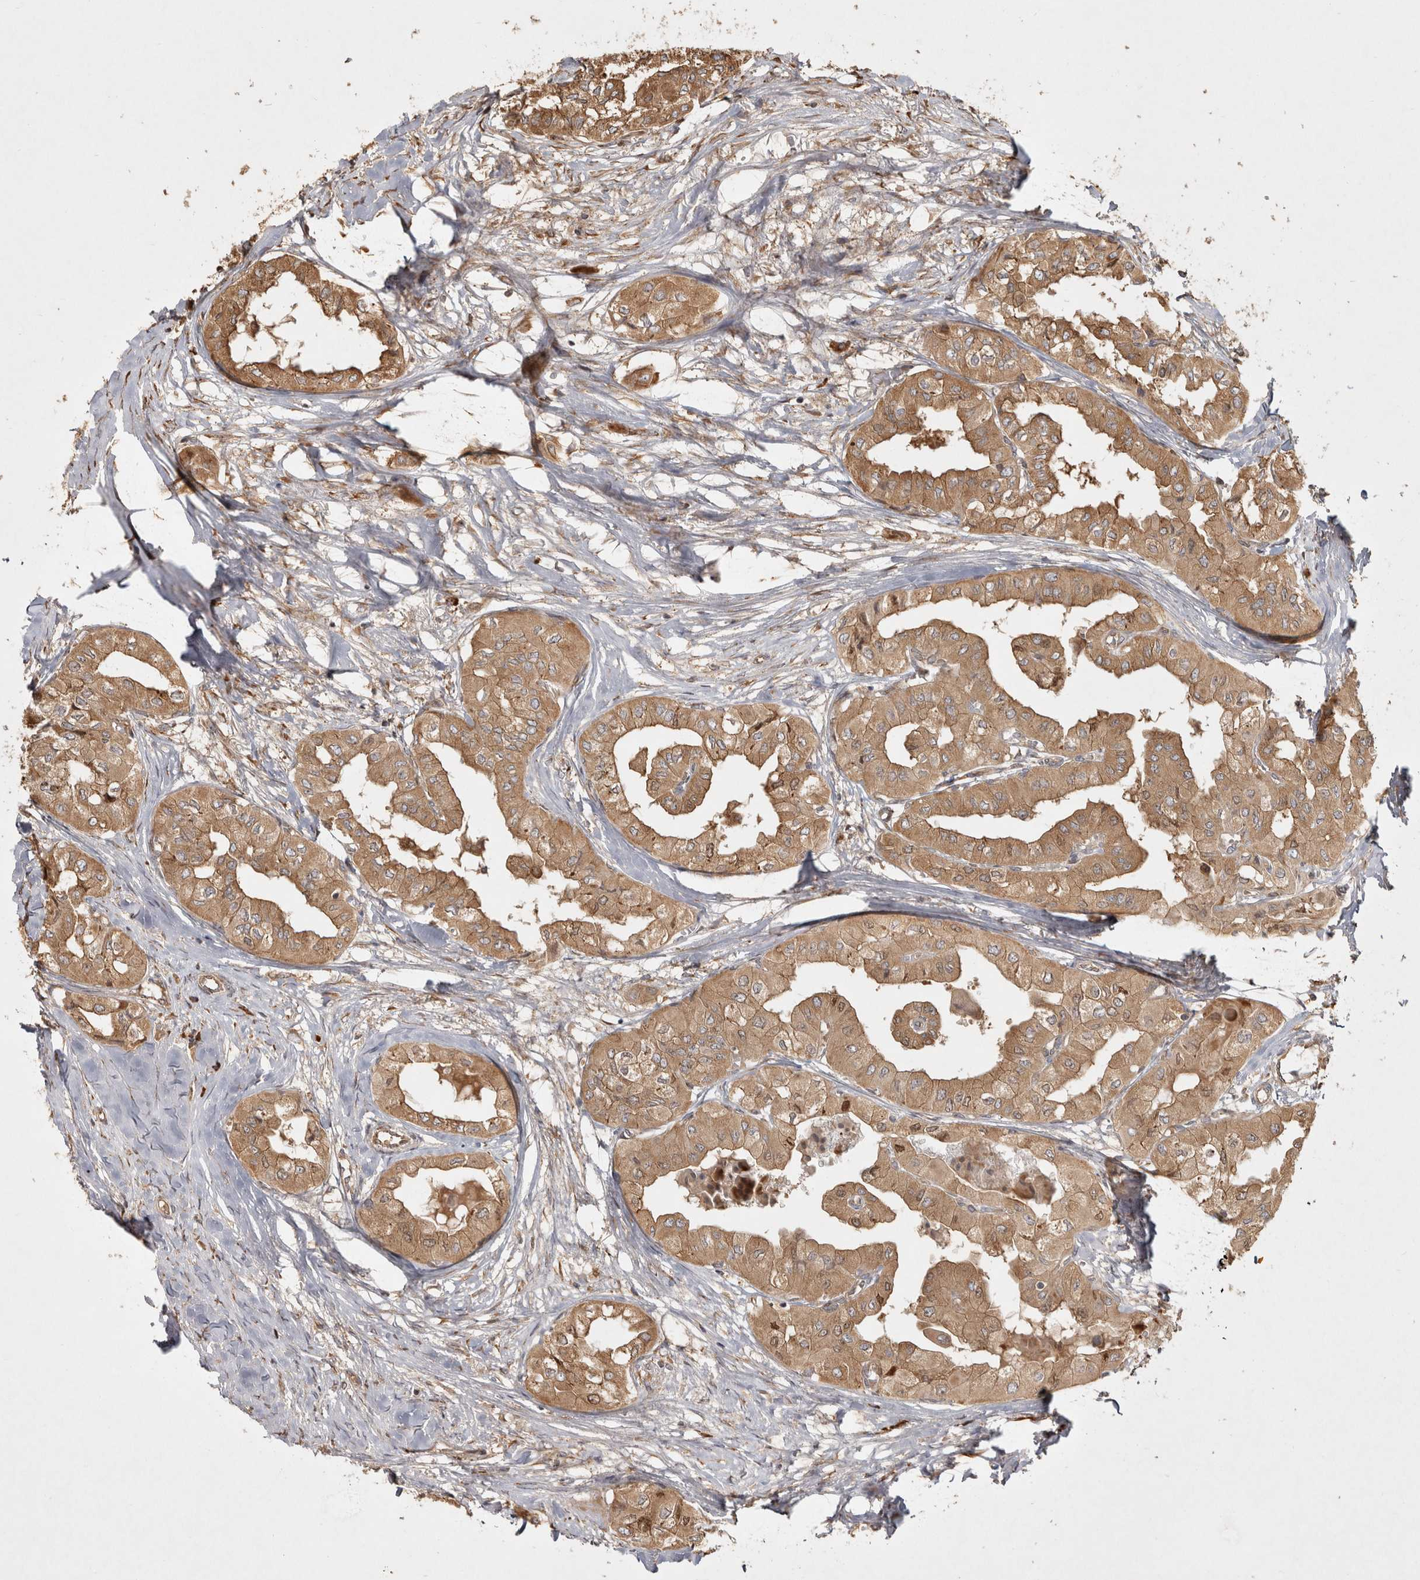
{"staining": {"intensity": "moderate", "quantity": ">75%", "location": "cytoplasmic/membranous"}, "tissue": "thyroid cancer", "cell_type": "Tumor cells", "image_type": "cancer", "snomed": [{"axis": "morphology", "description": "Papillary adenocarcinoma, NOS"}, {"axis": "topography", "description": "Thyroid gland"}], "caption": "This is a histology image of immunohistochemistry (IHC) staining of papillary adenocarcinoma (thyroid), which shows moderate expression in the cytoplasmic/membranous of tumor cells.", "gene": "CAMSAP2", "patient": {"sex": "female", "age": 59}}